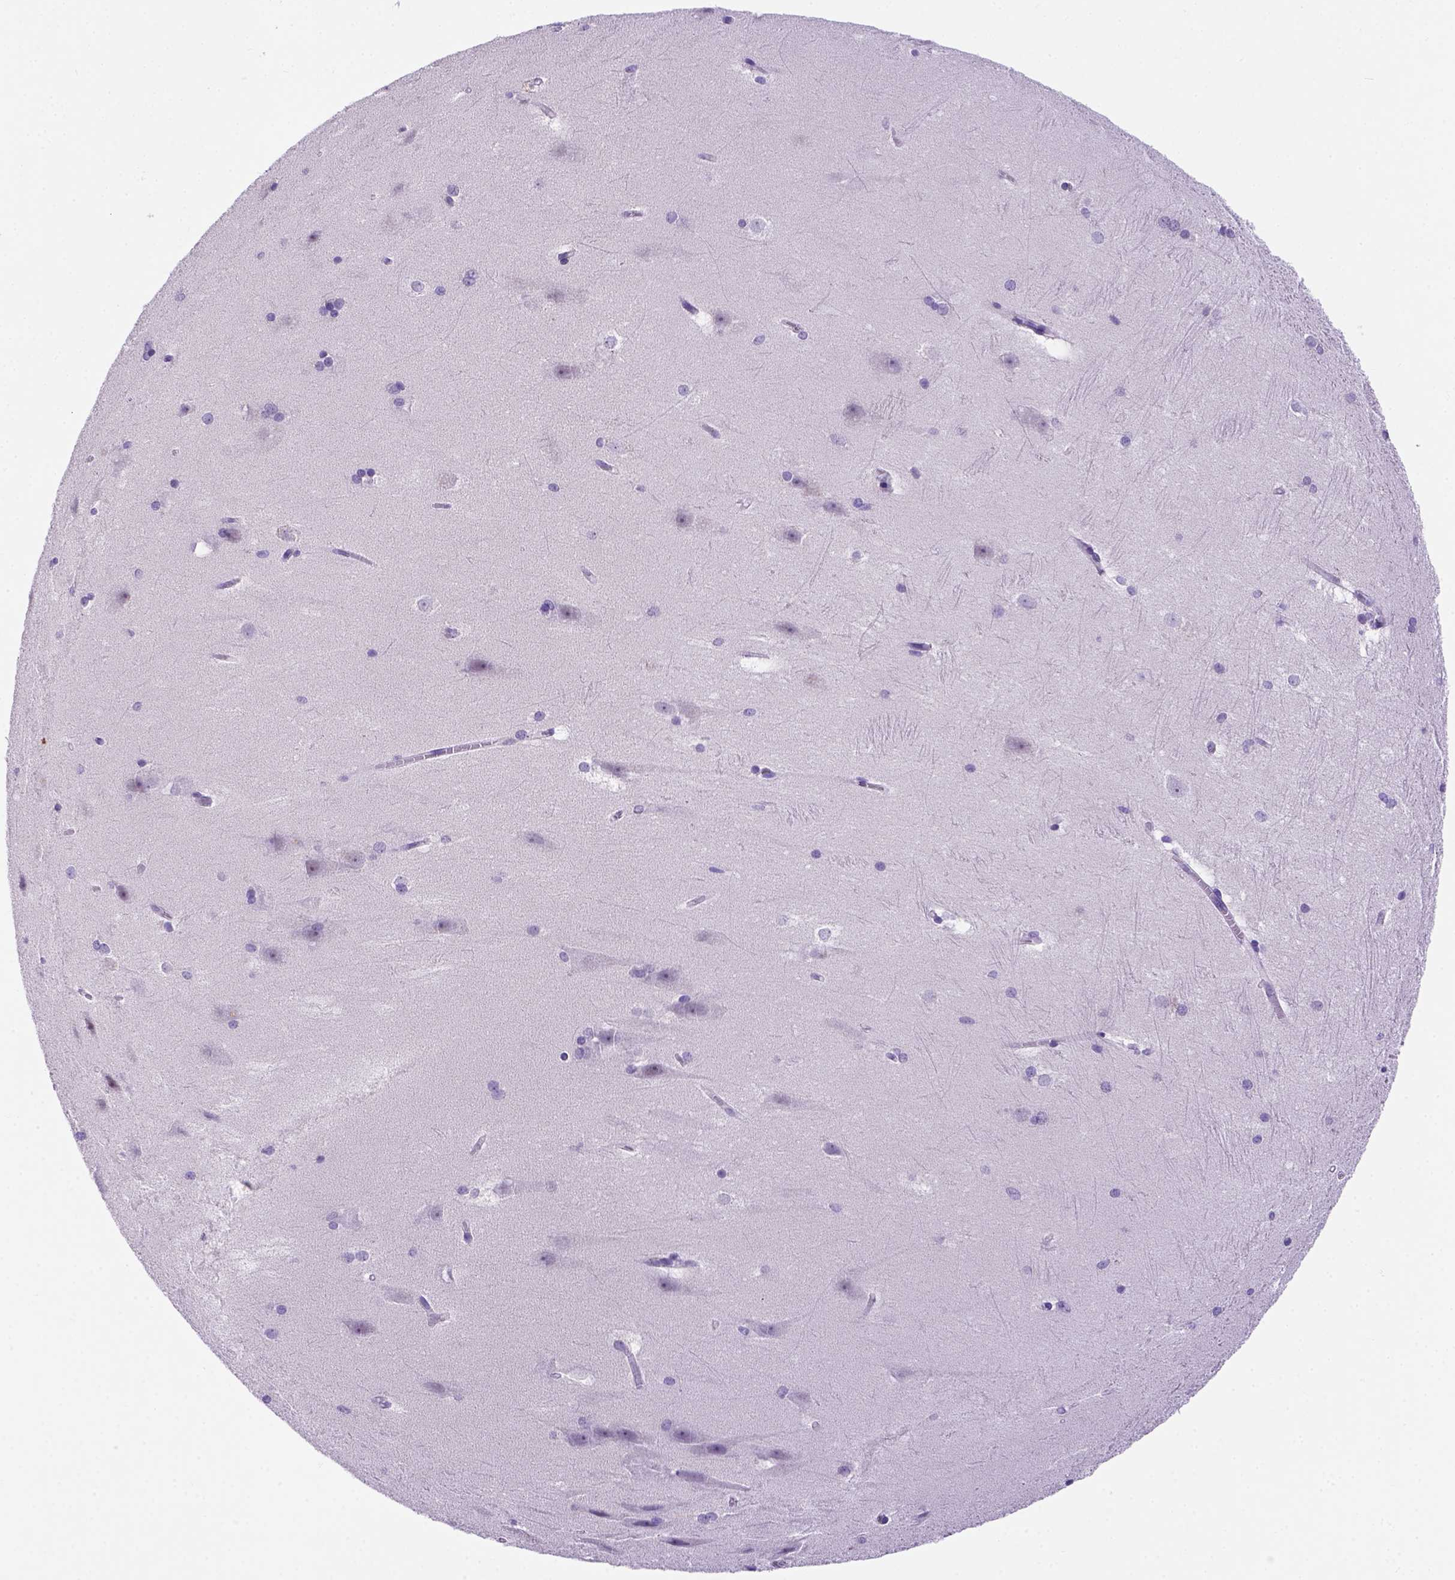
{"staining": {"intensity": "negative", "quantity": "none", "location": "none"}, "tissue": "hippocampus", "cell_type": "Glial cells", "image_type": "normal", "snomed": [{"axis": "morphology", "description": "Normal tissue, NOS"}, {"axis": "topography", "description": "Cerebral cortex"}, {"axis": "topography", "description": "Hippocampus"}], "caption": "A histopathology image of human hippocampus is negative for staining in glial cells.", "gene": "FOXI1", "patient": {"sex": "female", "age": 19}}